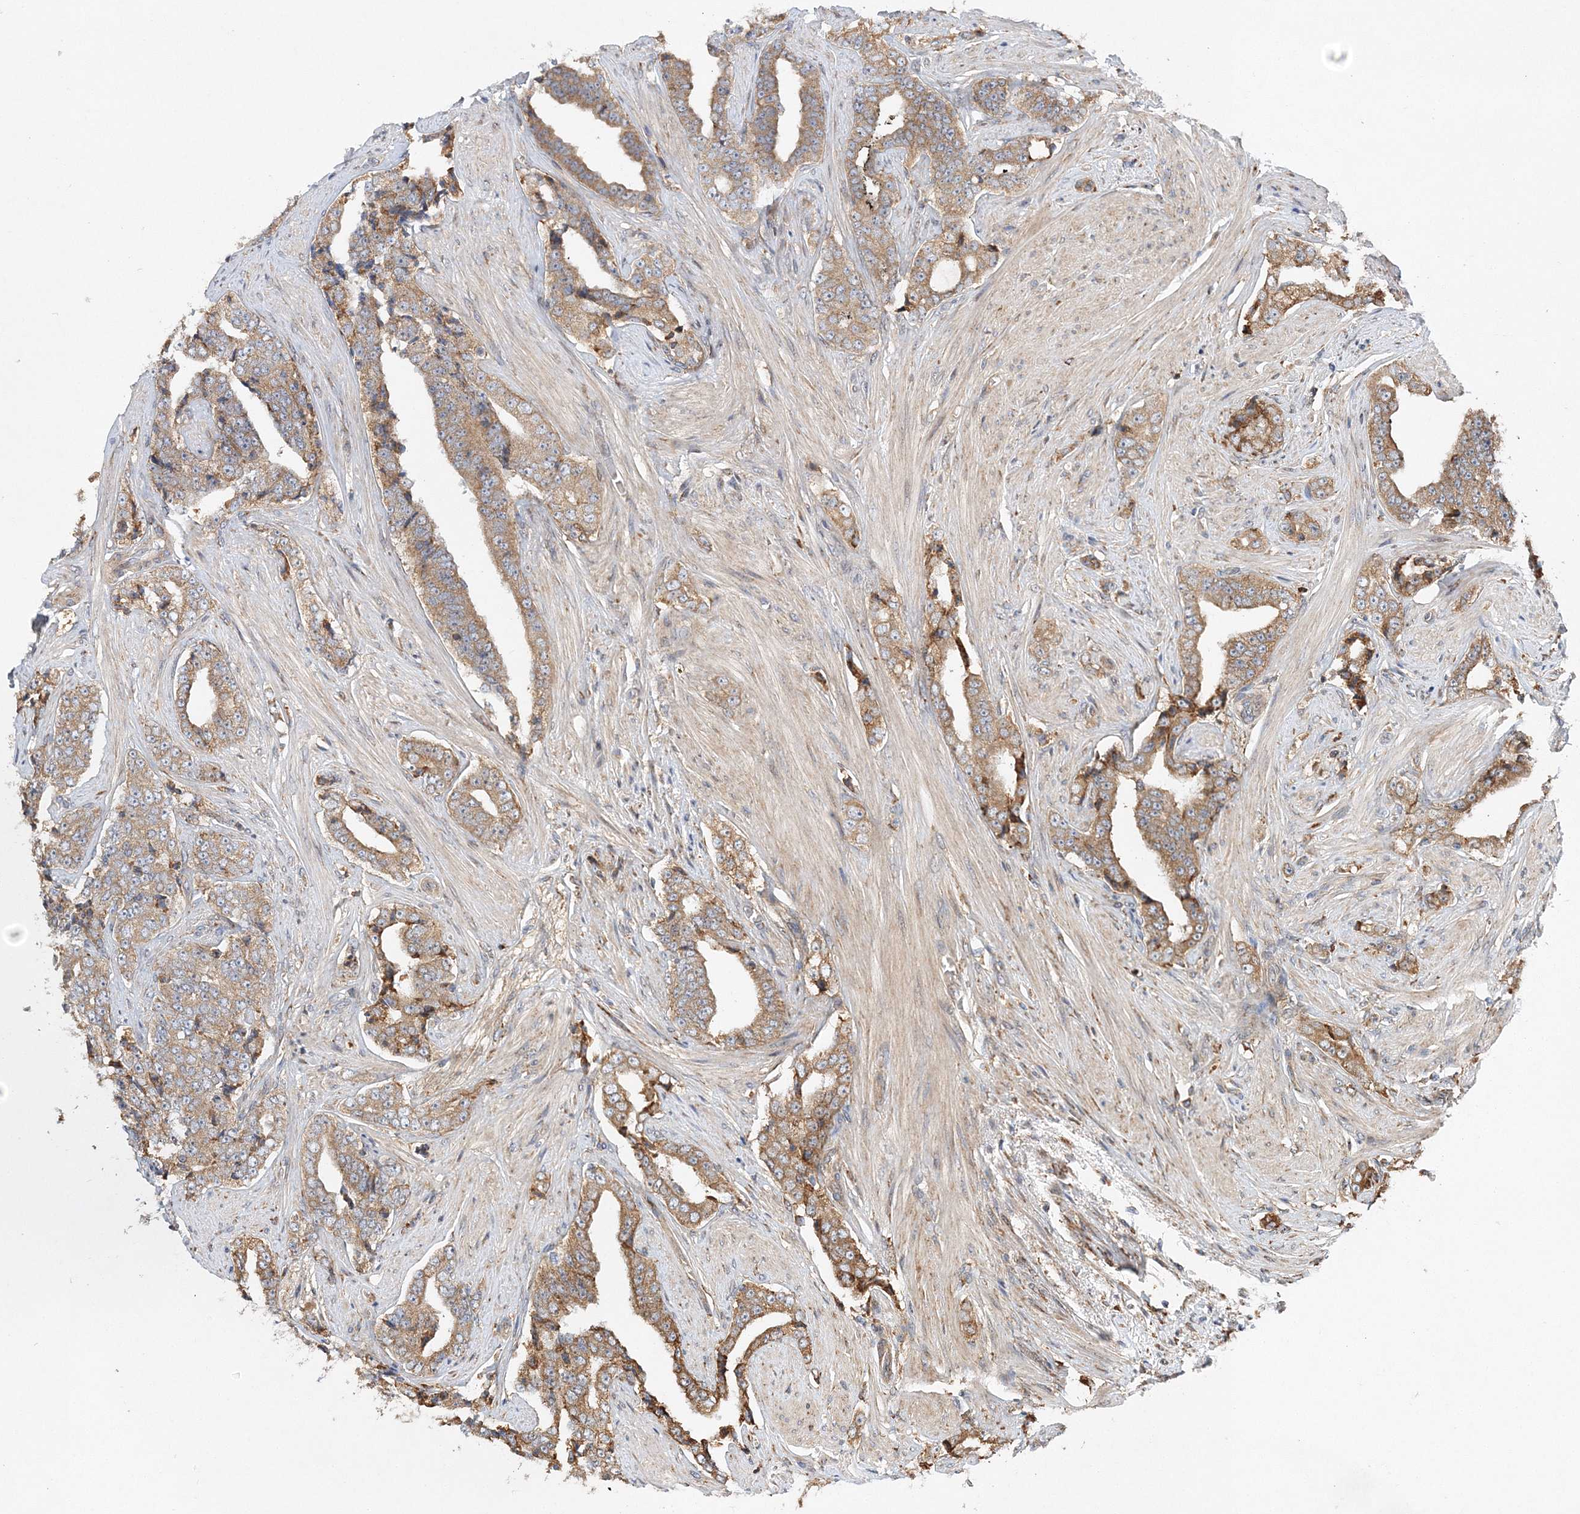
{"staining": {"intensity": "moderate", "quantity": ">75%", "location": "cytoplasmic/membranous"}, "tissue": "prostate cancer", "cell_type": "Tumor cells", "image_type": "cancer", "snomed": [{"axis": "morphology", "description": "Adenocarcinoma, High grade"}, {"axis": "topography", "description": "Prostate"}], "caption": "A brown stain labels moderate cytoplasmic/membranous positivity of a protein in human high-grade adenocarcinoma (prostate) tumor cells.", "gene": "ZFYVE16", "patient": {"sex": "male", "age": 71}}